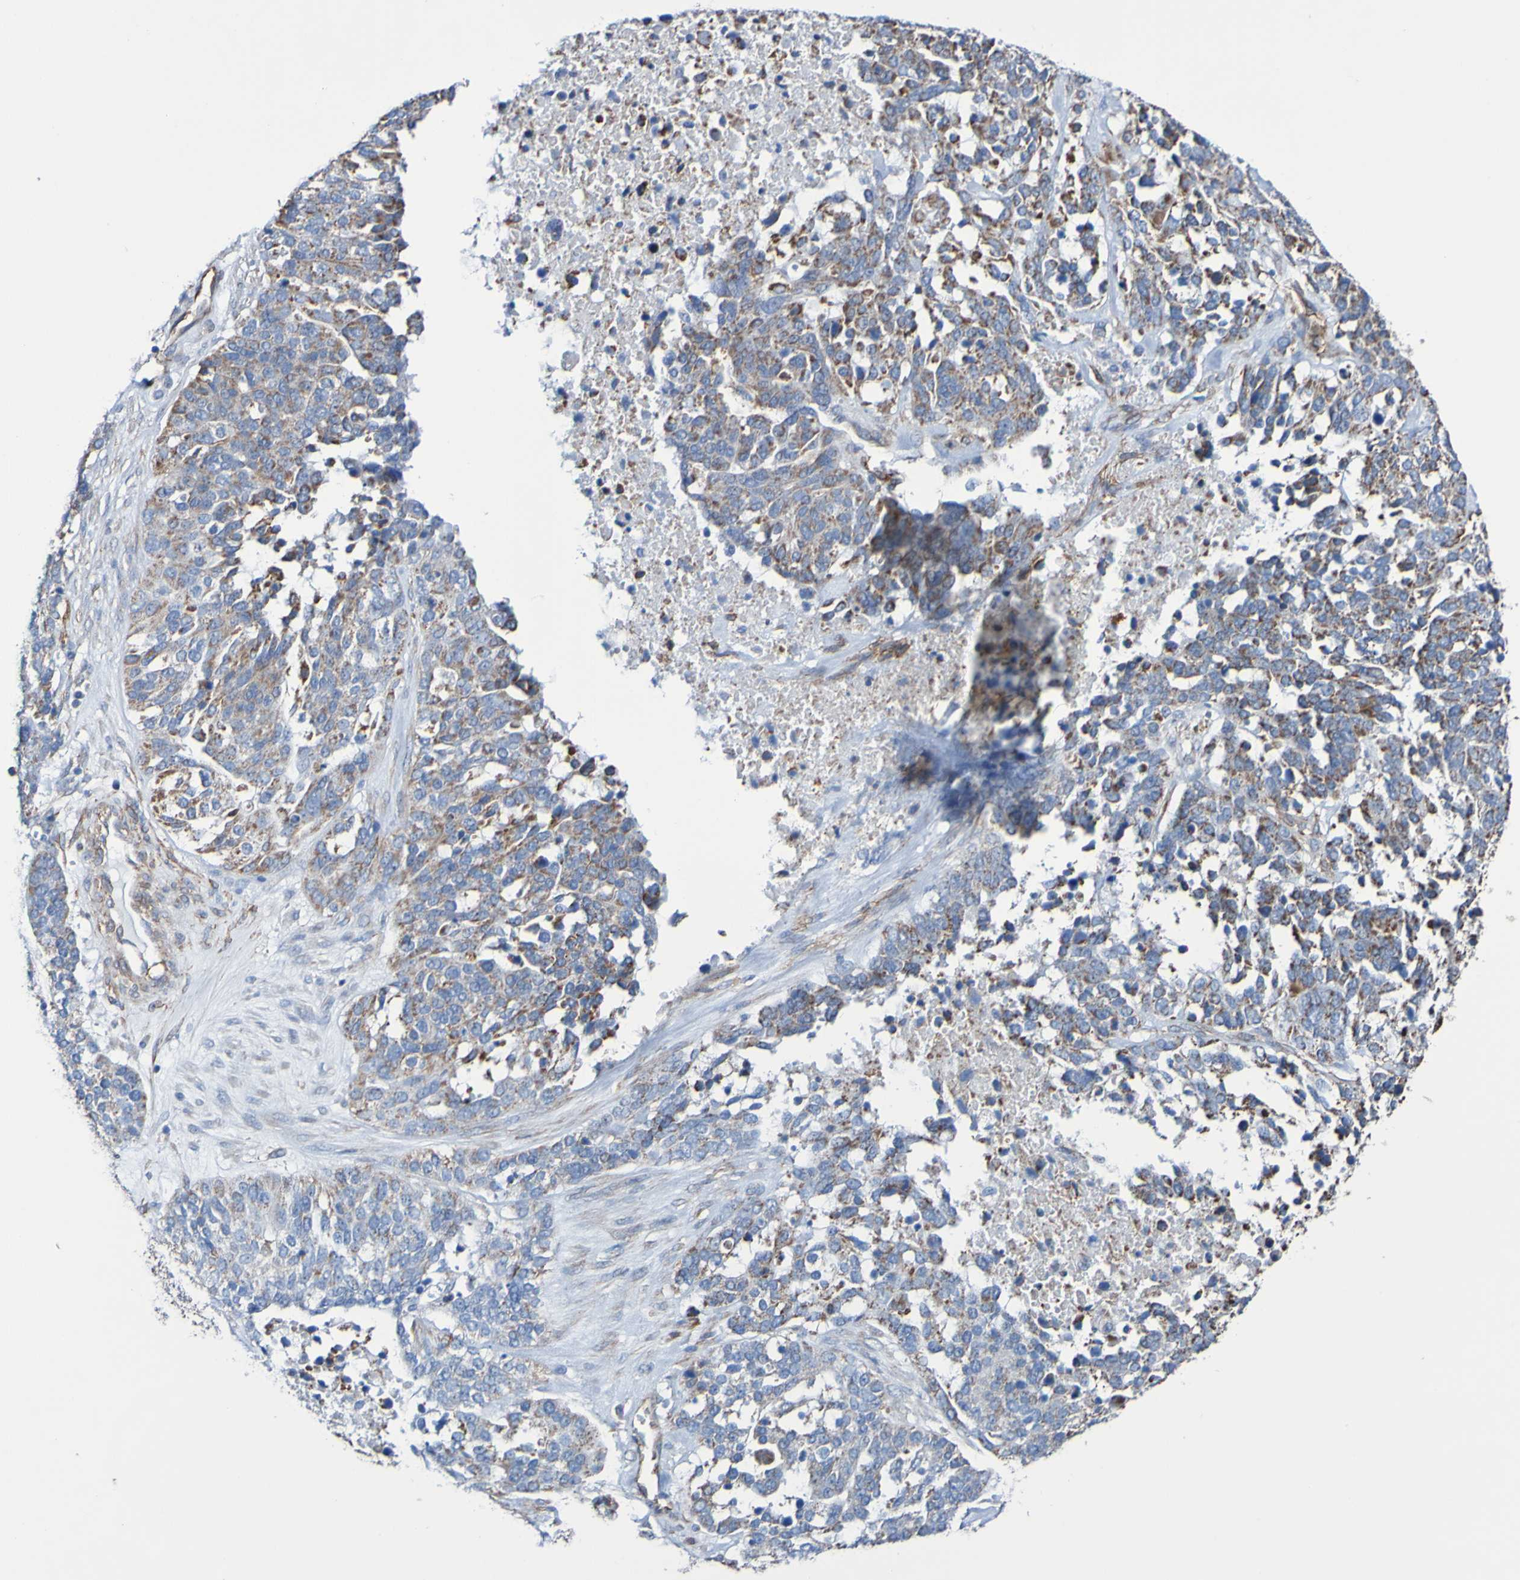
{"staining": {"intensity": "moderate", "quantity": "25%-75%", "location": "cytoplasmic/membranous"}, "tissue": "ovarian cancer", "cell_type": "Tumor cells", "image_type": "cancer", "snomed": [{"axis": "morphology", "description": "Cystadenocarcinoma, serous, NOS"}, {"axis": "topography", "description": "Ovary"}], "caption": "Tumor cells show medium levels of moderate cytoplasmic/membranous positivity in approximately 25%-75% of cells in human ovarian cancer (serous cystadenocarcinoma). Nuclei are stained in blue.", "gene": "ELMOD3", "patient": {"sex": "female", "age": 44}}